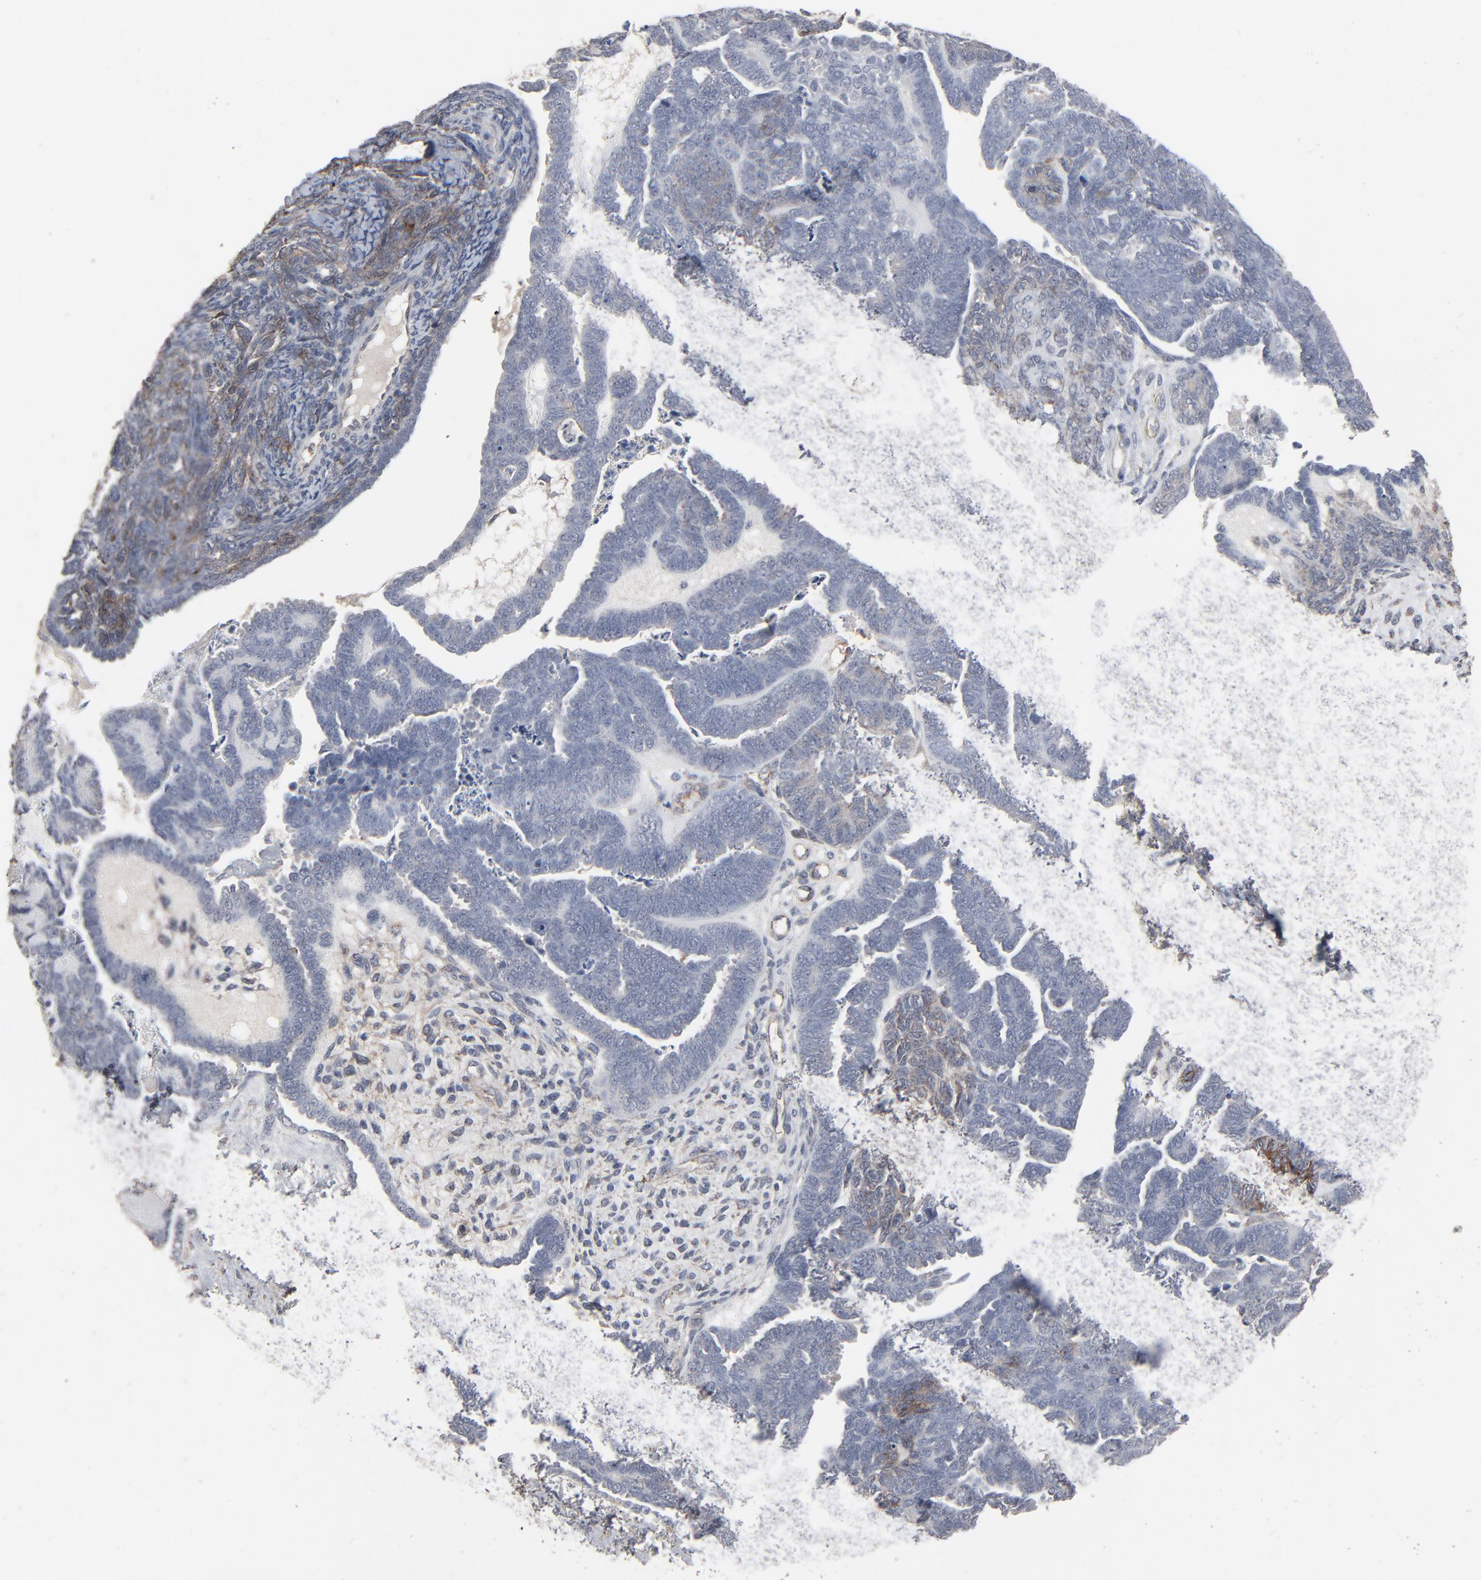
{"staining": {"intensity": "negative", "quantity": "none", "location": "none"}, "tissue": "endometrial cancer", "cell_type": "Tumor cells", "image_type": "cancer", "snomed": [{"axis": "morphology", "description": "Neoplasm, malignant, NOS"}, {"axis": "topography", "description": "Endometrium"}], "caption": "Human endometrial cancer (malignant neoplasm) stained for a protein using immunohistochemistry exhibits no staining in tumor cells.", "gene": "JAM3", "patient": {"sex": "female", "age": 74}}